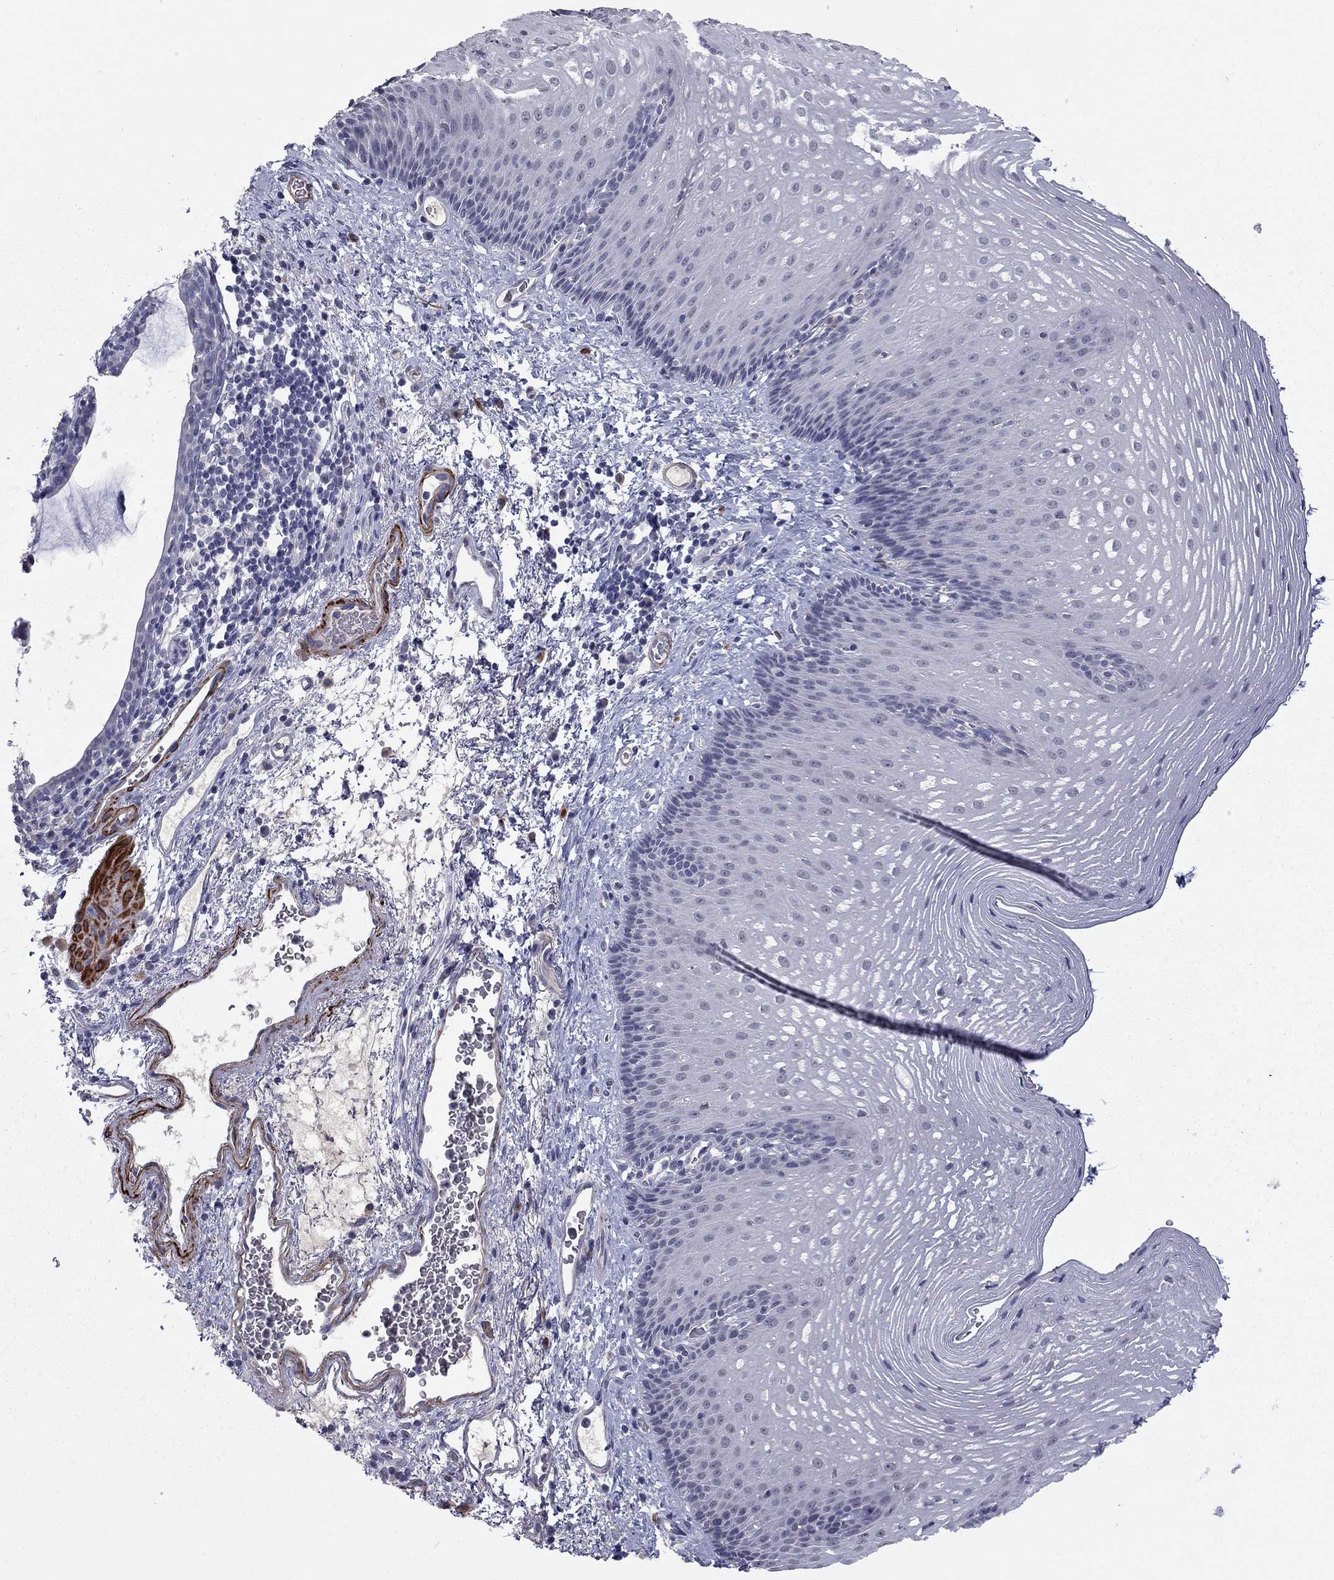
{"staining": {"intensity": "negative", "quantity": "none", "location": "none"}, "tissue": "esophagus", "cell_type": "Squamous epithelial cells", "image_type": "normal", "snomed": [{"axis": "morphology", "description": "Normal tissue, NOS"}, {"axis": "topography", "description": "Esophagus"}], "caption": "Immunohistochemical staining of unremarkable esophagus reveals no significant positivity in squamous epithelial cells. (Brightfield microscopy of DAB (3,3'-diaminobenzidine) immunohistochemistry at high magnification).", "gene": "IP6K3", "patient": {"sex": "male", "age": 76}}